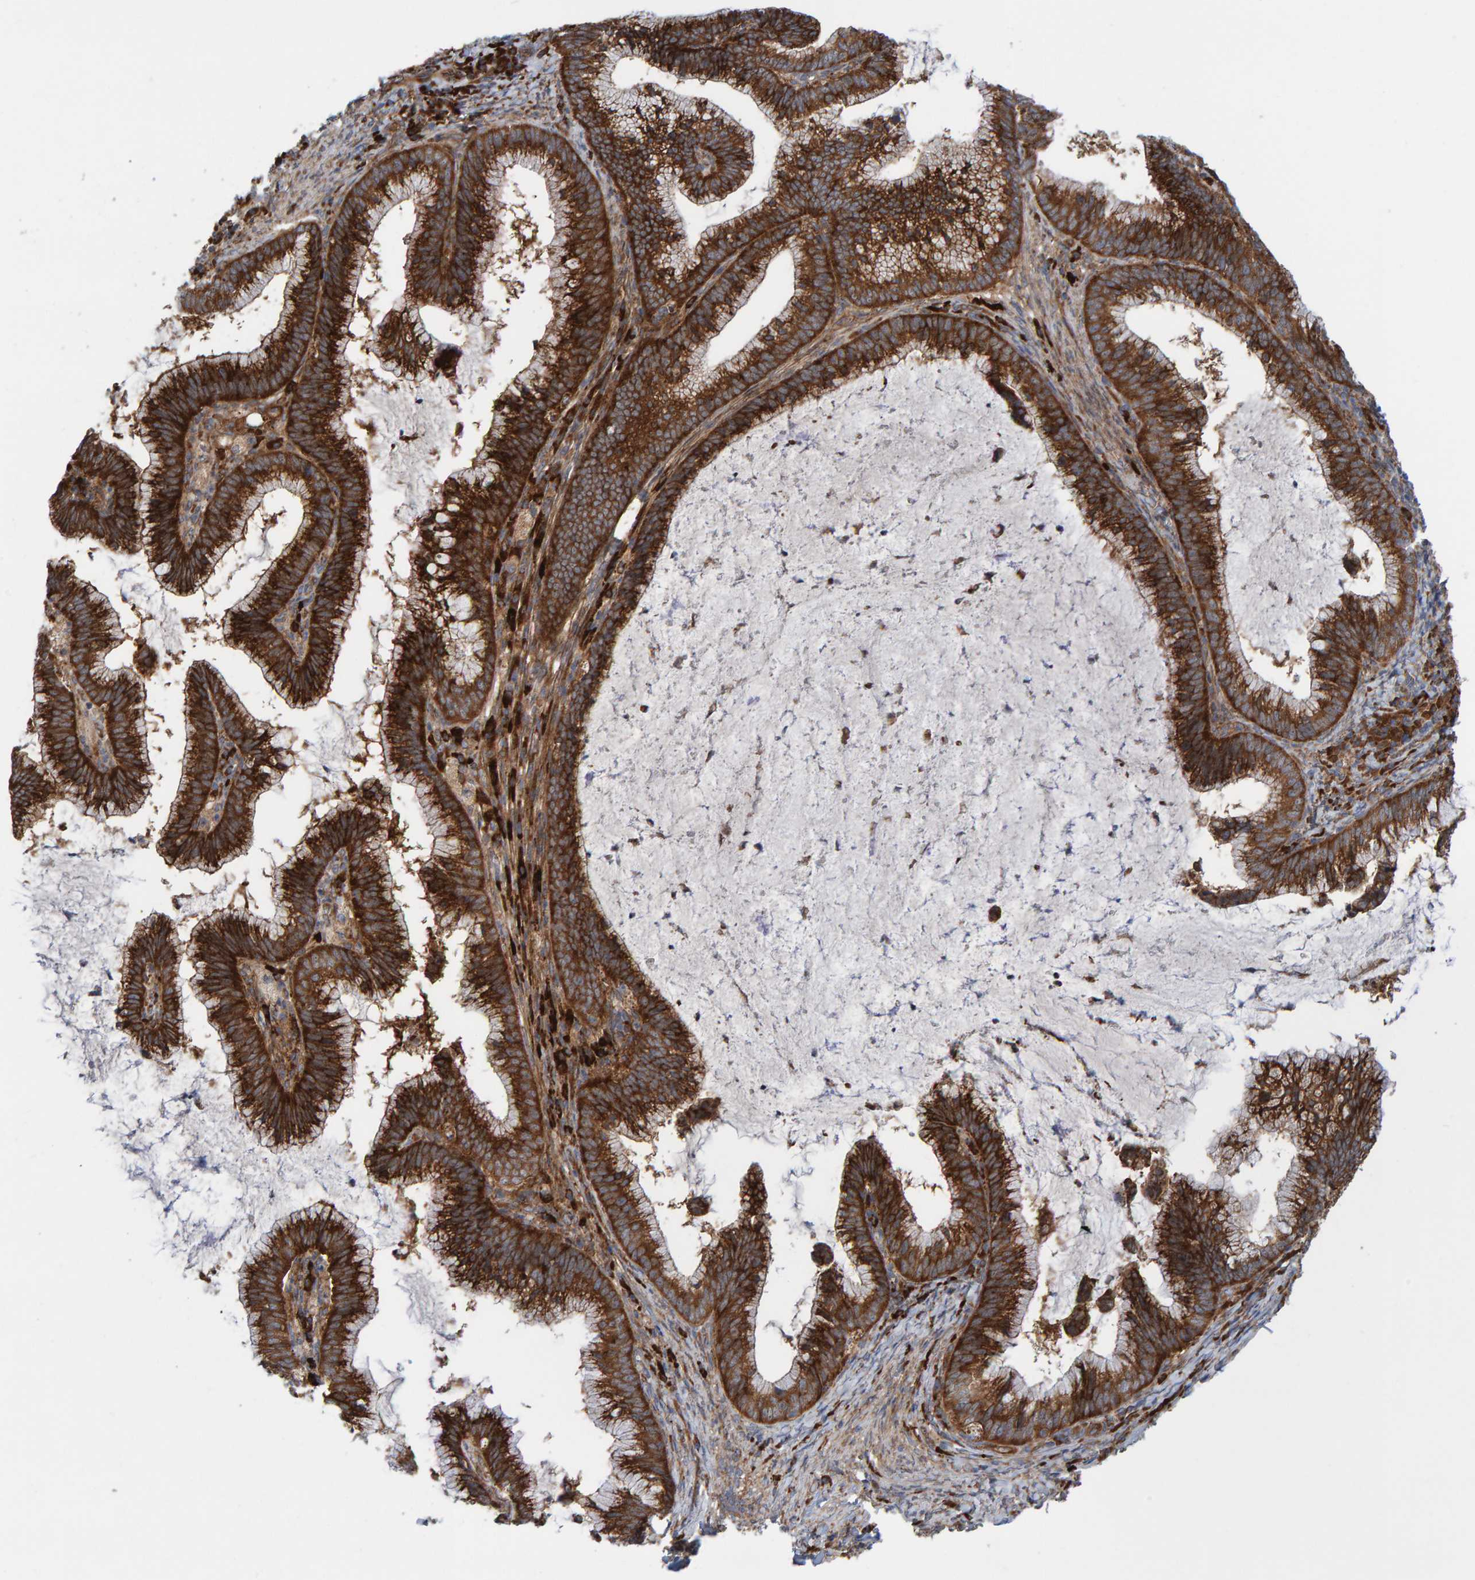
{"staining": {"intensity": "strong", "quantity": ">75%", "location": "cytoplasmic/membranous"}, "tissue": "cervical cancer", "cell_type": "Tumor cells", "image_type": "cancer", "snomed": [{"axis": "morphology", "description": "Adenocarcinoma, NOS"}, {"axis": "topography", "description": "Cervix"}], "caption": "Human cervical adenocarcinoma stained with a brown dye reveals strong cytoplasmic/membranous positive expression in about >75% of tumor cells.", "gene": "KIAA0753", "patient": {"sex": "female", "age": 36}}